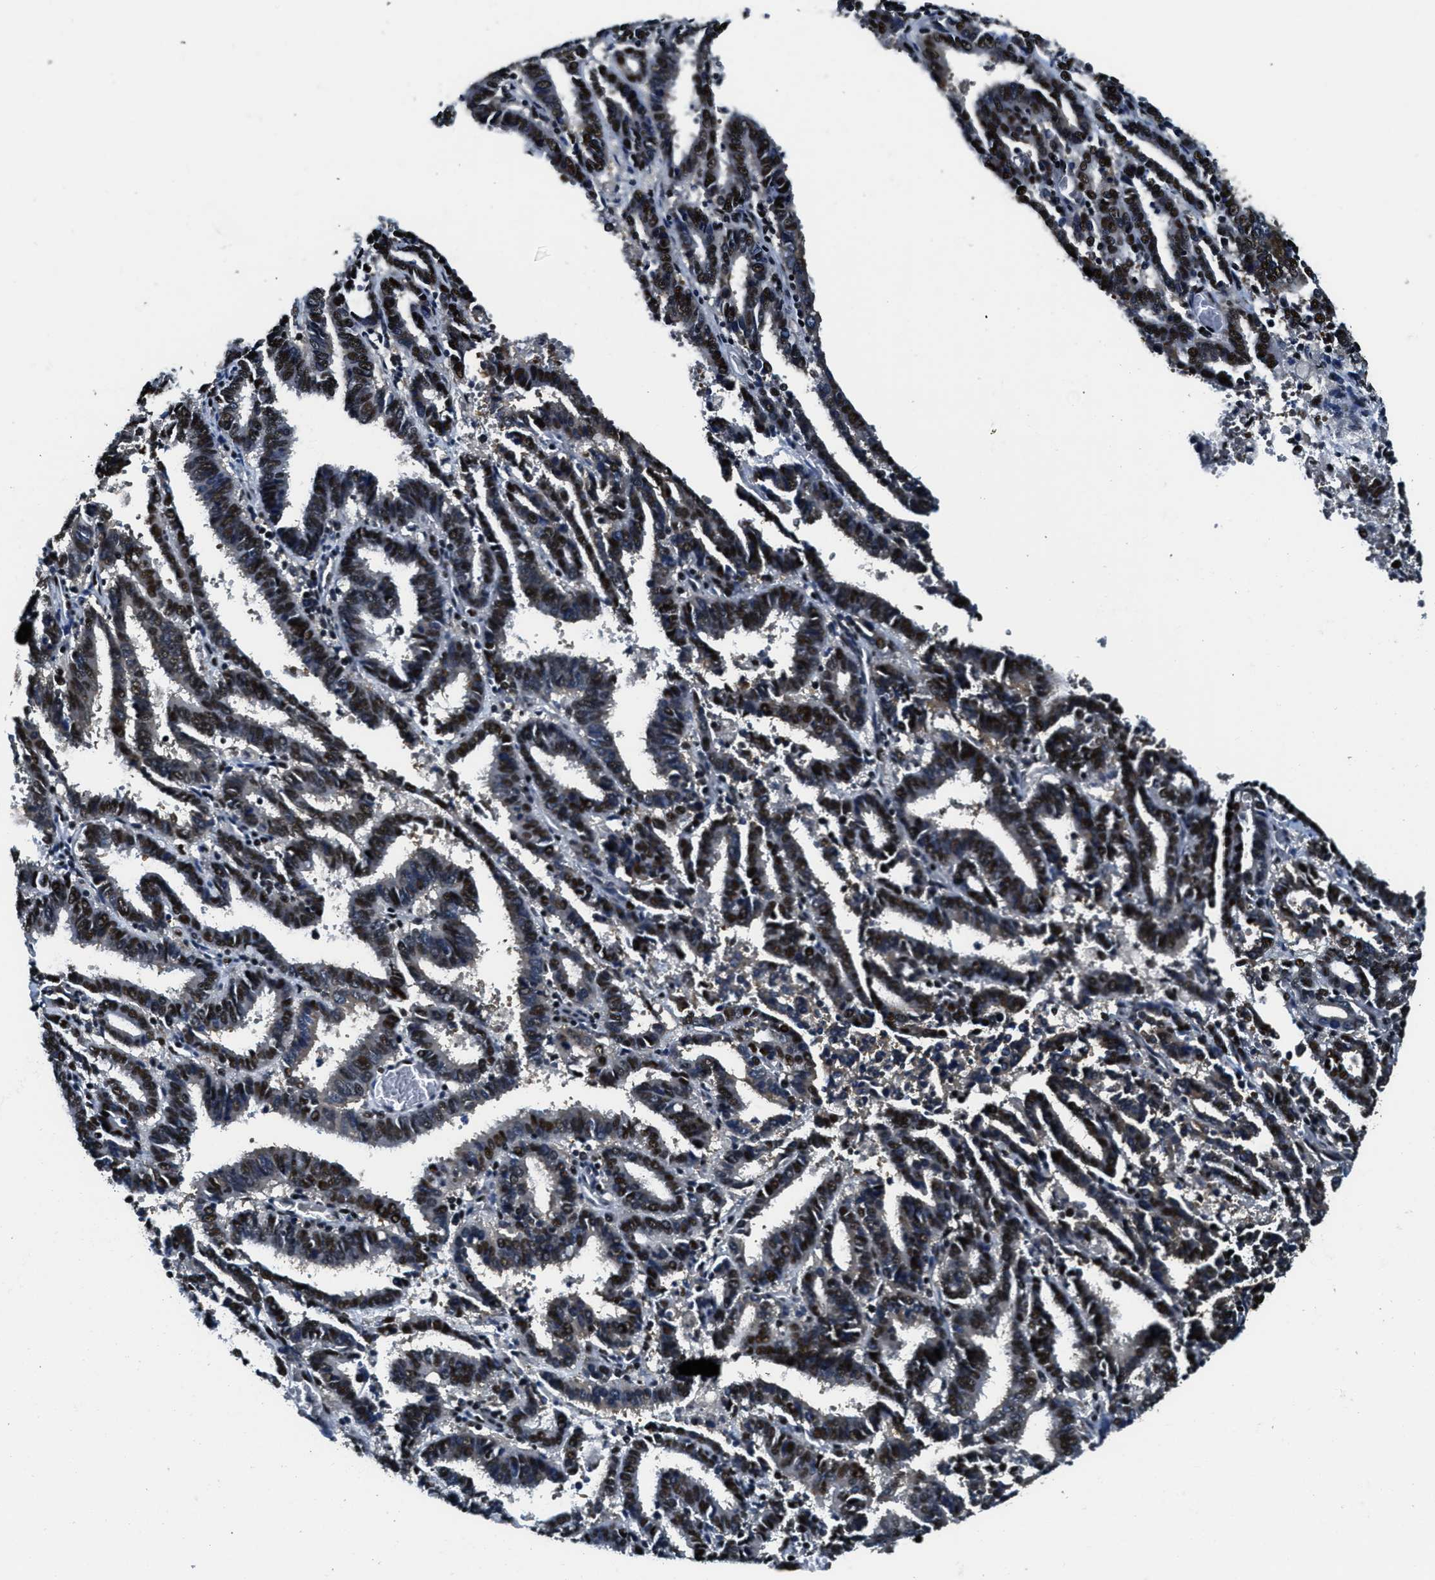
{"staining": {"intensity": "strong", "quantity": ">75%", "location": "nuclear"}, "tissue": "endometrial cancer", "cell_type": "Tumor cells", "image_type": "cancer", "snomed": [{"axis": "morphology", "description": "Adenocarcinoma, NOS"}, {"axis": "topography", "description": "Uterus"}], "caption": "This micrograph demonstrates immunohistochemistry staining of human endometrial cancer, with high strong nuclear positivity in about >75% of tumor cells.", "gene": "SSB", "patient": {"sex": "female", "age": 83}}